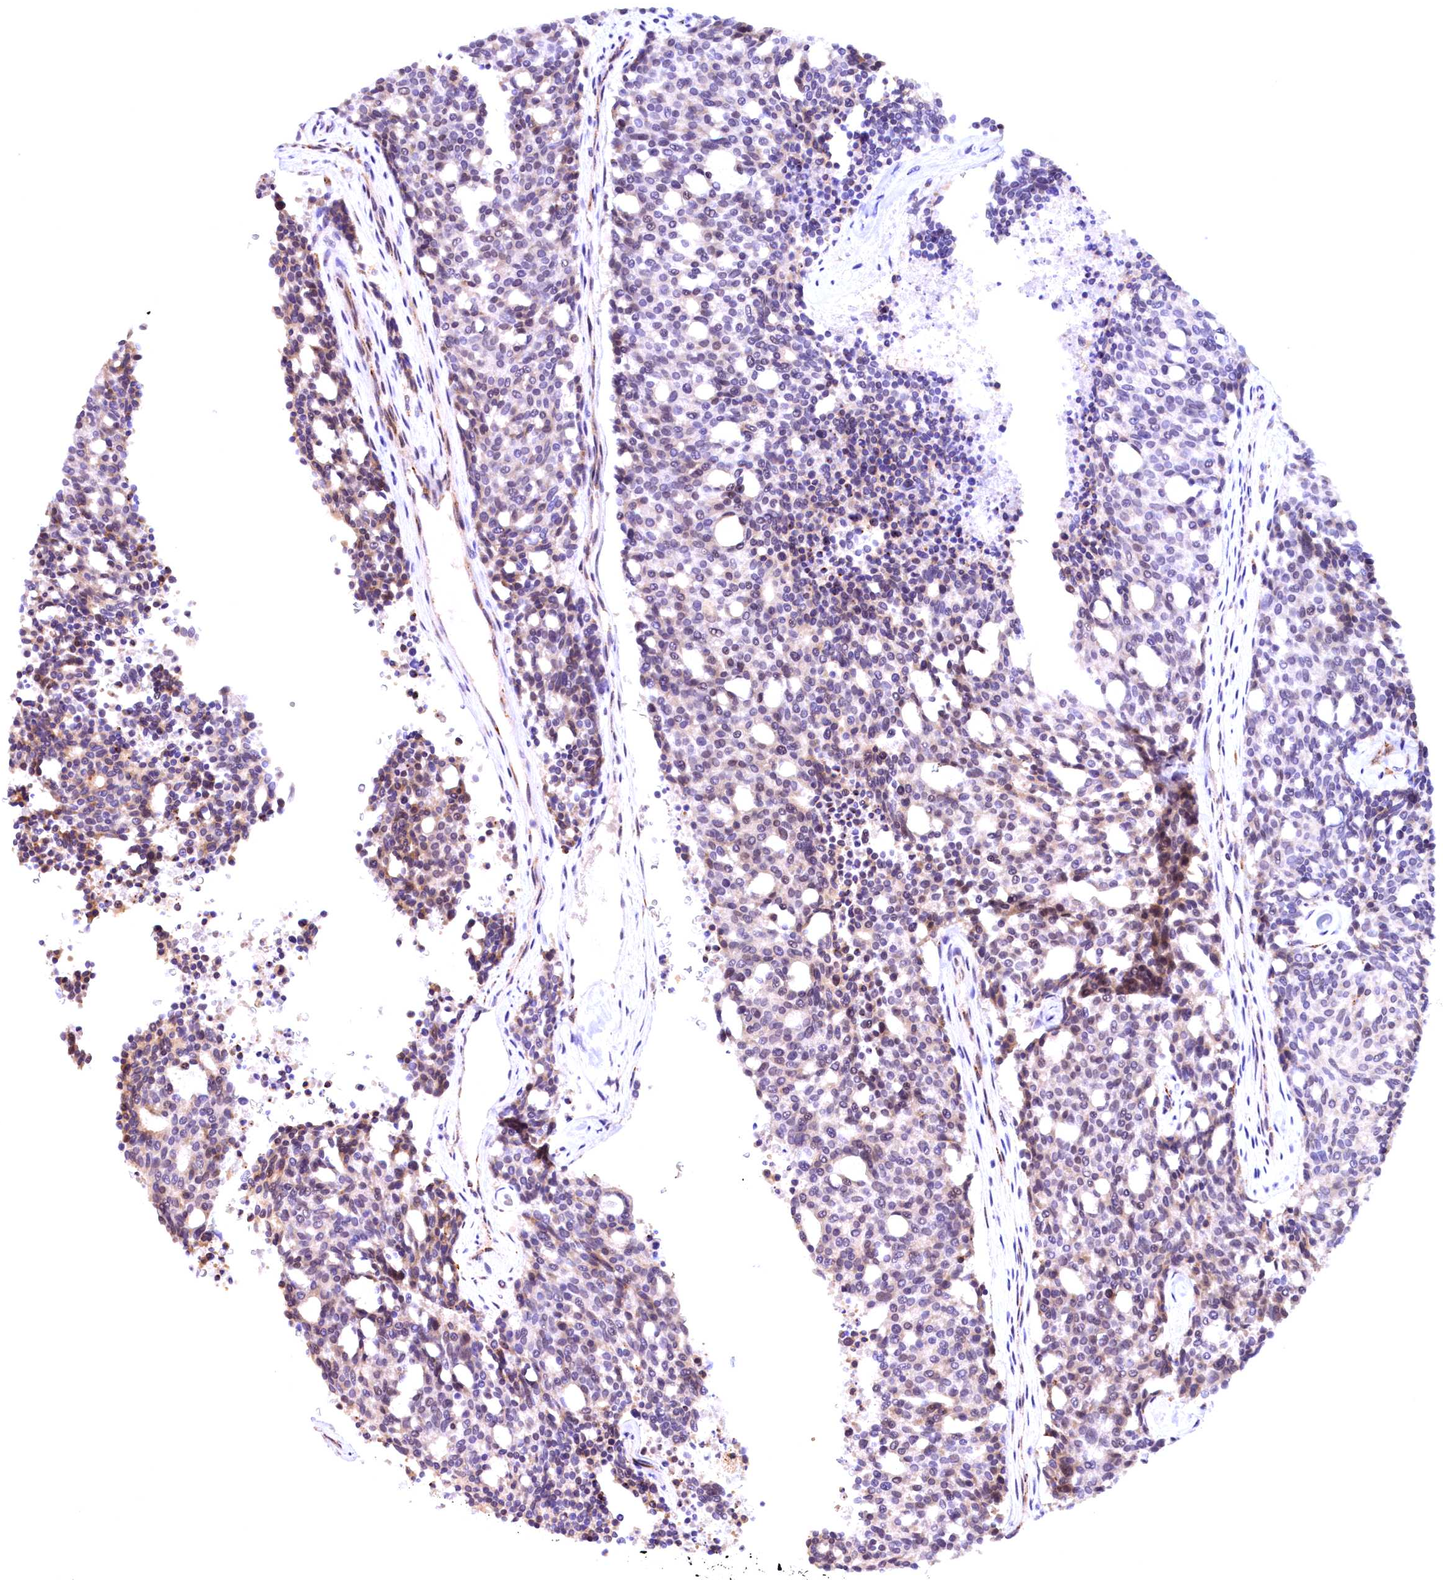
{"staining": {"intensity": "weak", "quantity": "<25%", "location": "cytoplasmic/membranous"}, "tissue": "carcinoid", "cell_type": "Tumor cells", "image_type": "cancer", "snomed": [{"axis": "morphology", "description": "Carcinoid, malignant, NOS"}, {"axis": "topography", "description": "Pancreas"}], "caption": "Carcinoid was stained to show a protein in brown. There is no significant staining in tumor cells.", "gene": "FBXO45", "patient": {"sex": "female", "age": 54}}